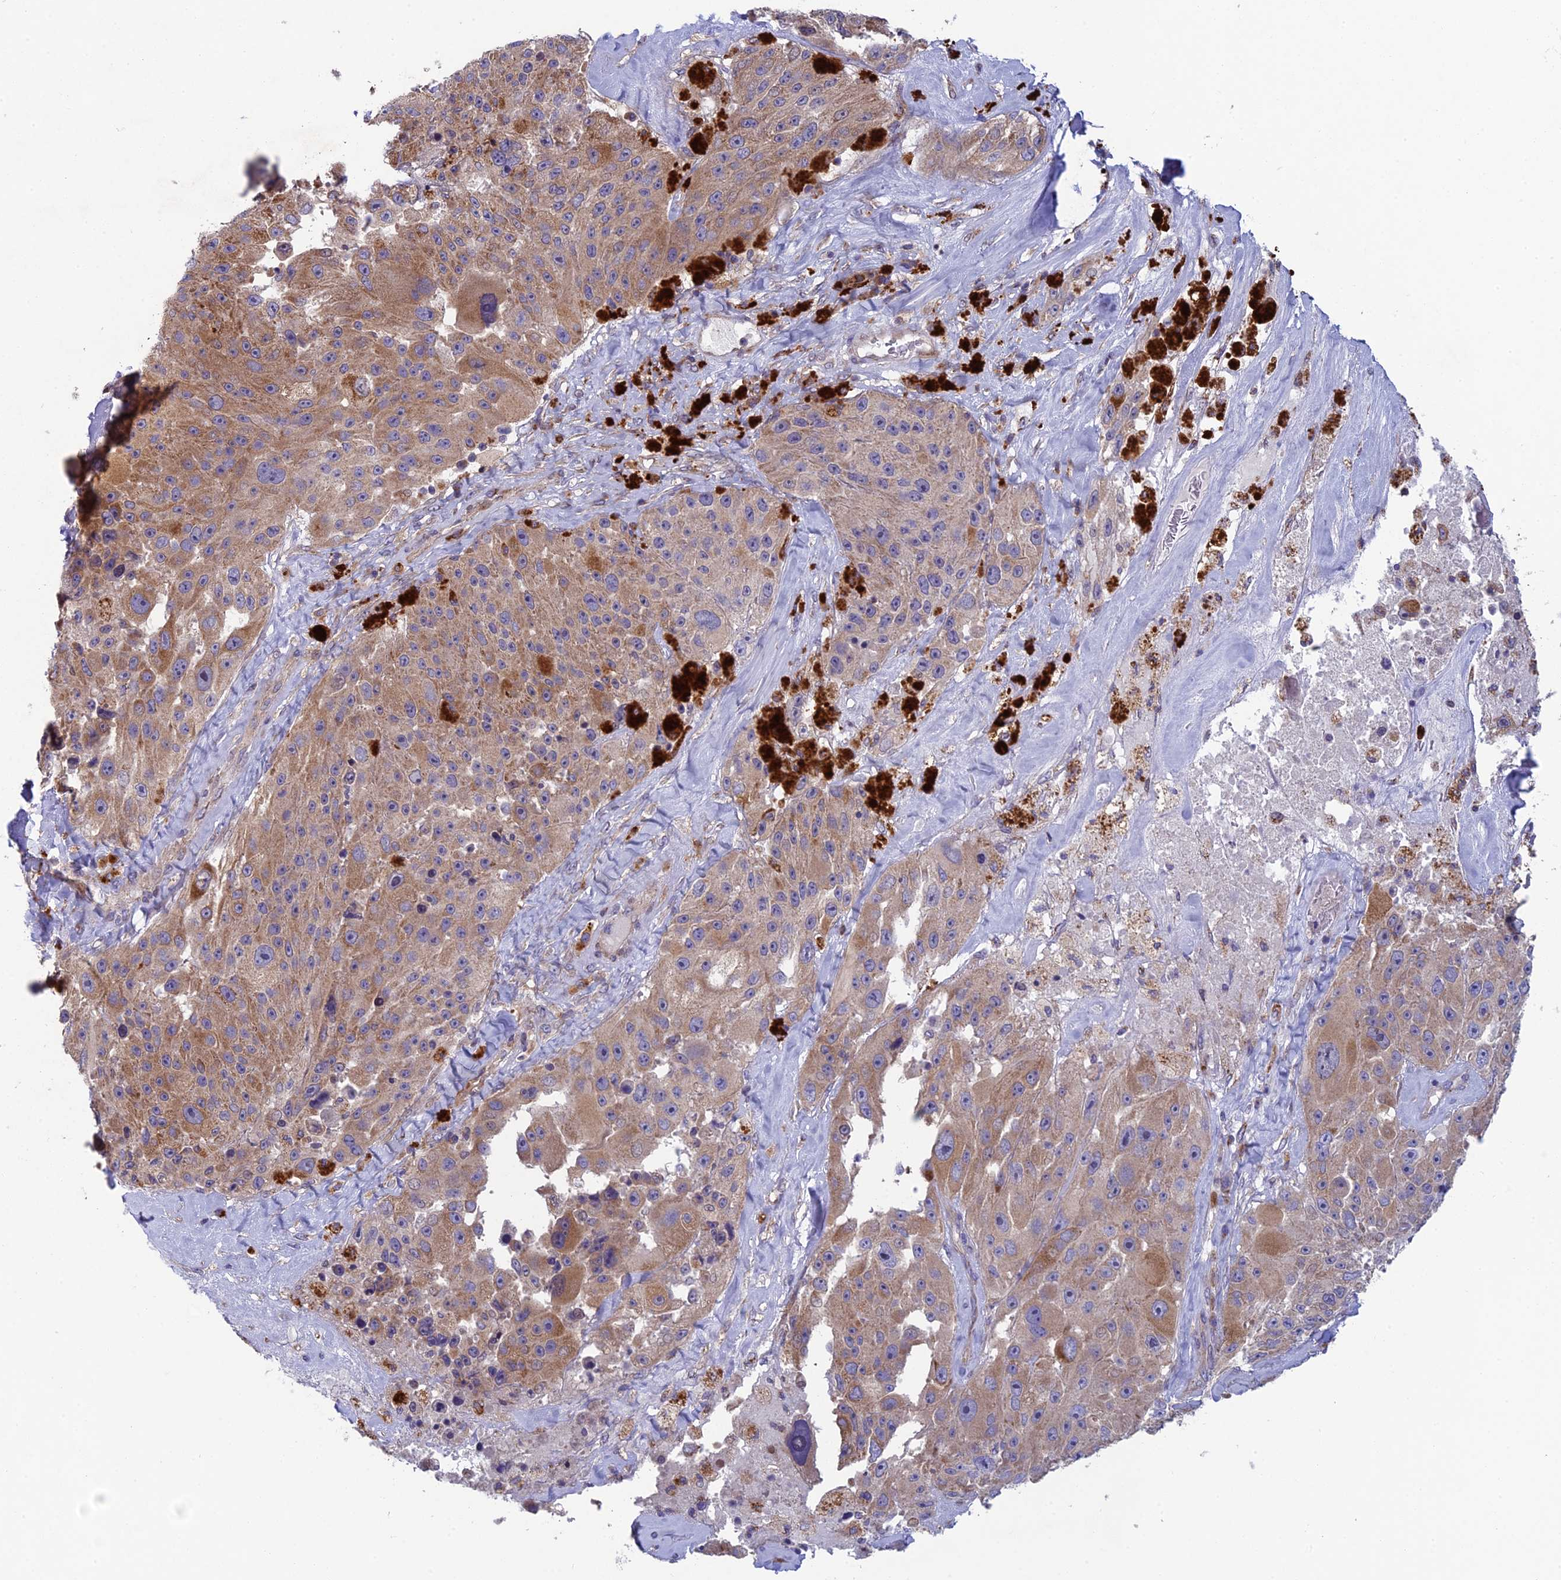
{"staining": {"intensity": "moderate", "quantity": ">75%", "location": "cytoplasmic/membranous"}, "tissue": "melanoma", "cell_type": "Tumor cells", "image_type": "cancer", "snomed": [{"axis": "morphology", "description": "Malignant melanoma, Metastatic site"}, {"axis": "topography", "description": "Lymph node"}], "caption": "Protein expression analysis of human malignant melanoma (metastatic site) reveals moderate cytoplasmic/membranous positivity in approximately >75% of tumor cells.", "gene": "BLTP2", "patient": {"sex": "male", "age": 62}}